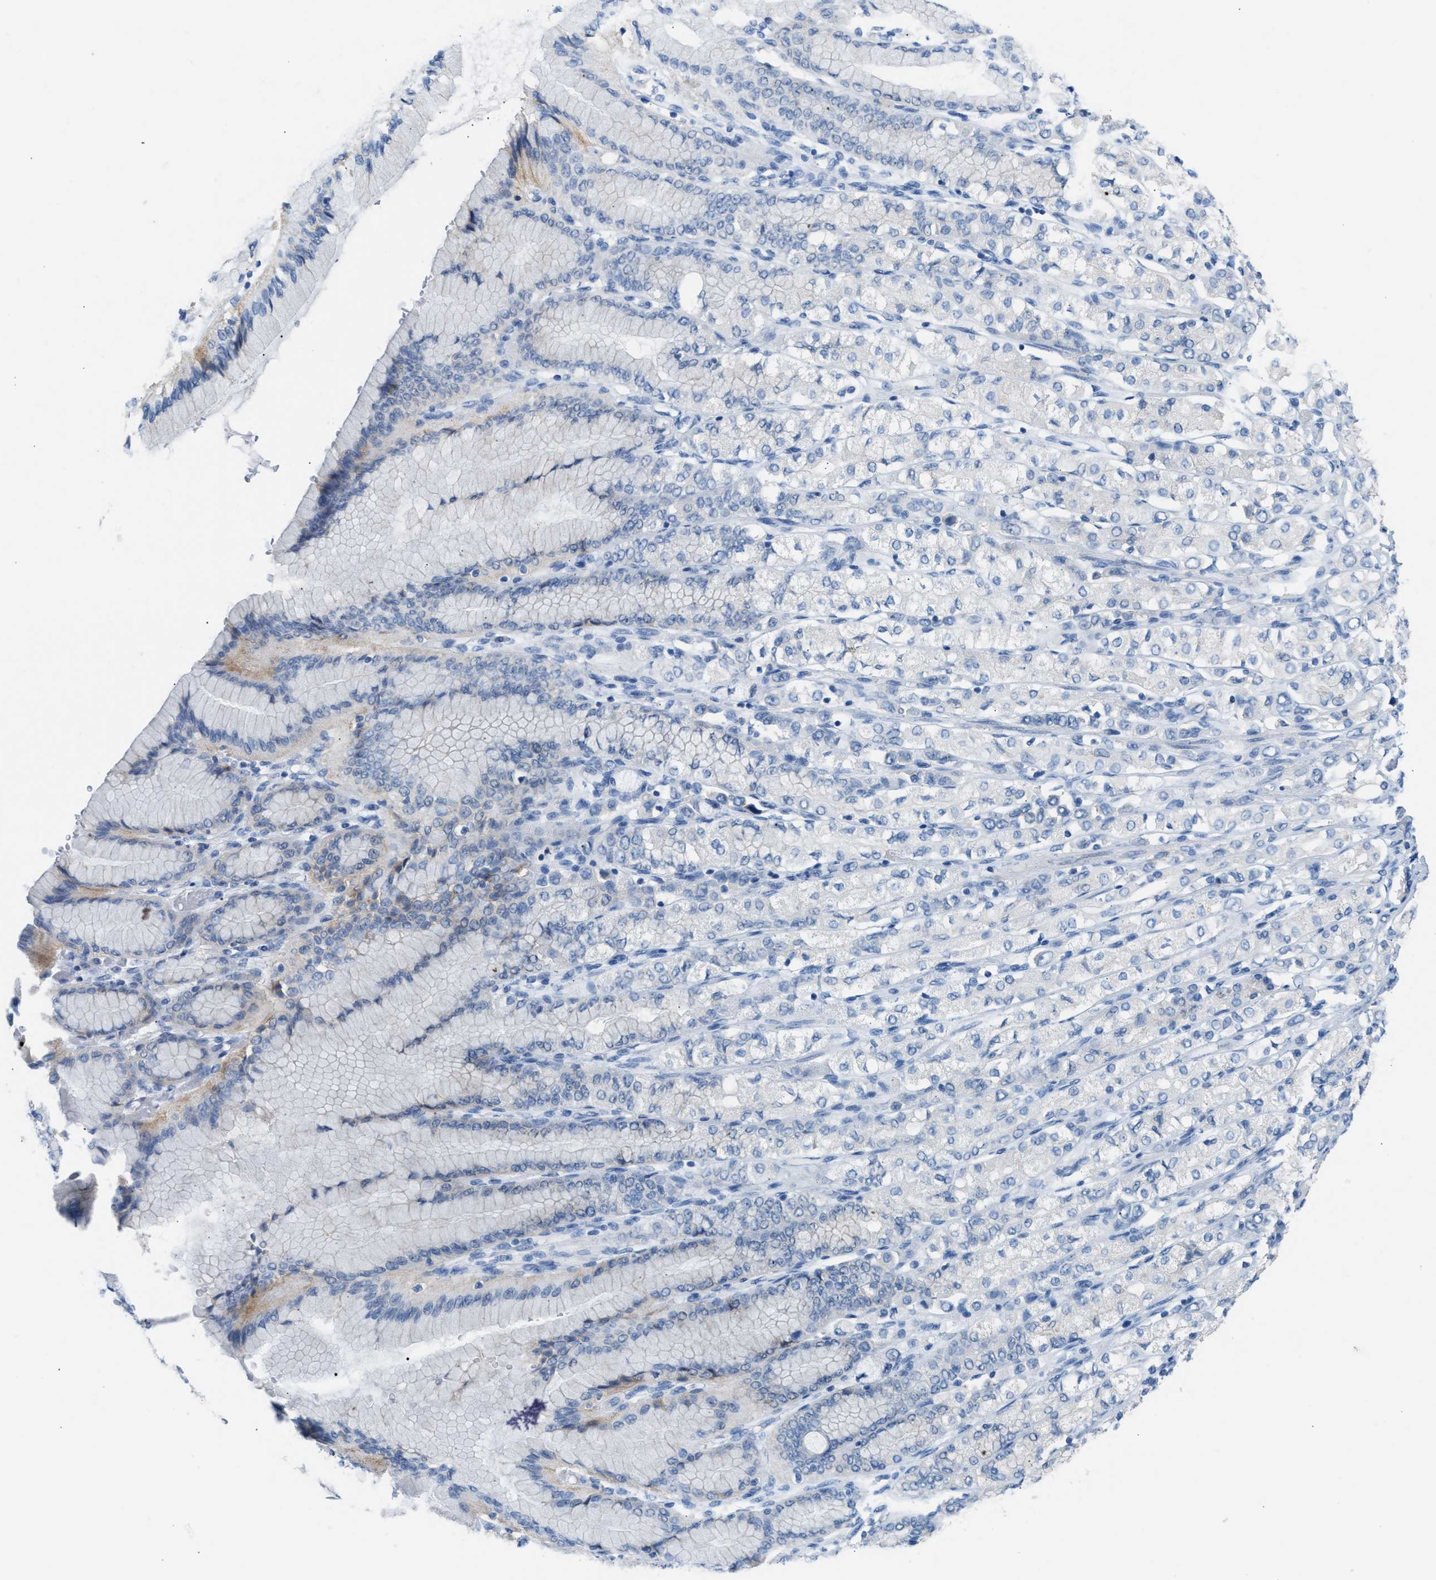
{"staining": {"intensity": "negative", "quantity": "none", "location": "none"}, "tissue": "stomach cancer", "cell_type": "Tumor cells", "image_type": "cancer", "snomed": [{"axis": "morphology", "description": "Adenocarcinoma, NOS"}, {"axis": "topography", "description": "Stomach"}], "caption": "Human adenocarcinoma (stomach) stained for a protein using immunohistochemistry exhibits no staining in tumor cells.", "gene": "ERBB2", "patient": {"sex": "female", "age": 65}}